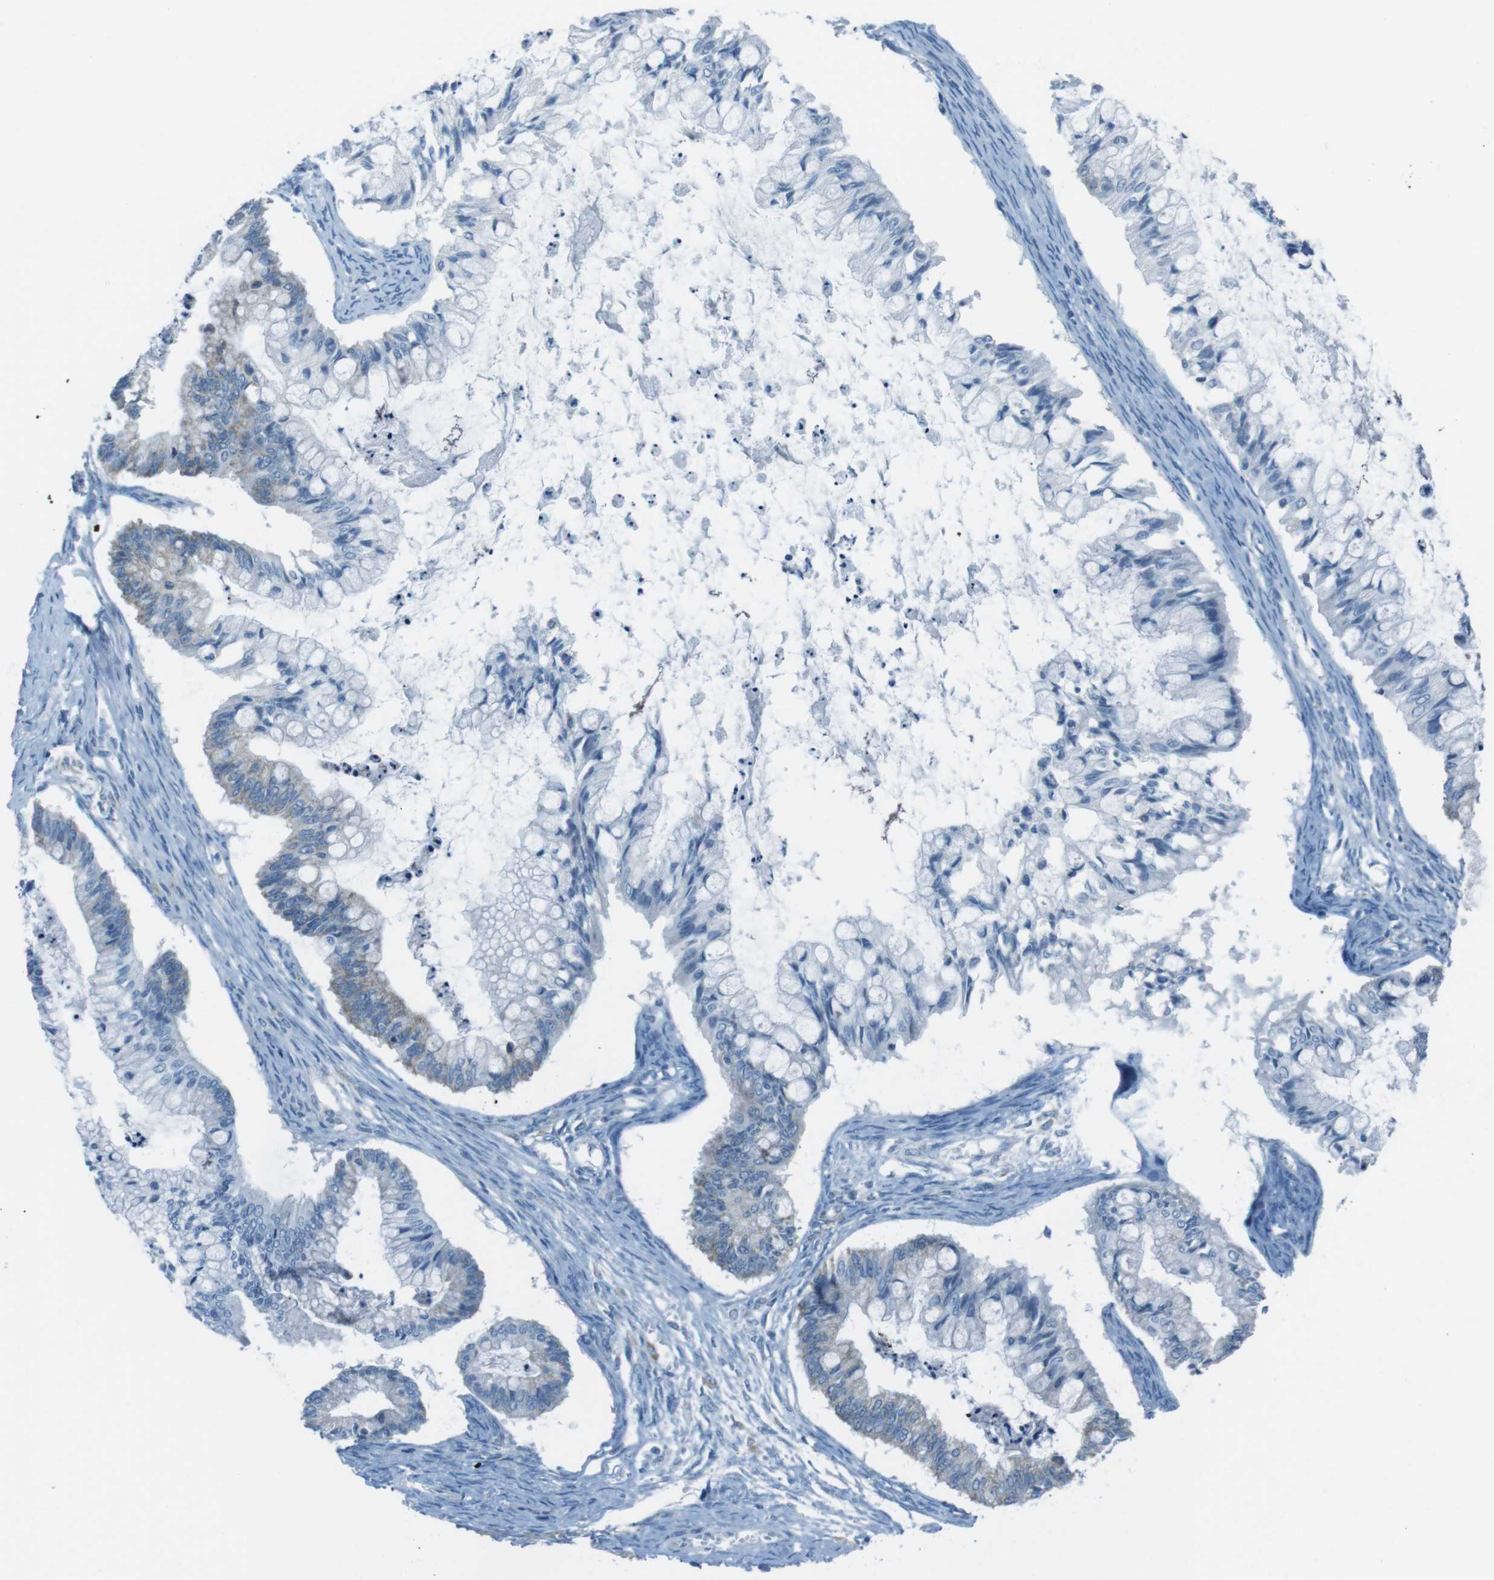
{"staining": {"intensity": "weak", "quantity": "<25%", "location": "cytoplasmic/membranous"}, "tissue": "ovarian cancer", "cell_type": "Tumor cells", "image_type": "cancer", "snomed": [{"axis": "morphology", "description": "Cystadenocarcinoma, mucinous, NOS"}, {"axis": "topography", "description": "Ovary"}], "caption": "Immunohistochemistry (IHC) image of ovarian mucinous cystadenocarcinoma stained for a protein (brown), which exhibits no staining in tumor cells.", "gene": "DNAJA3", "patient": {"sex": "female", "age": 57}}